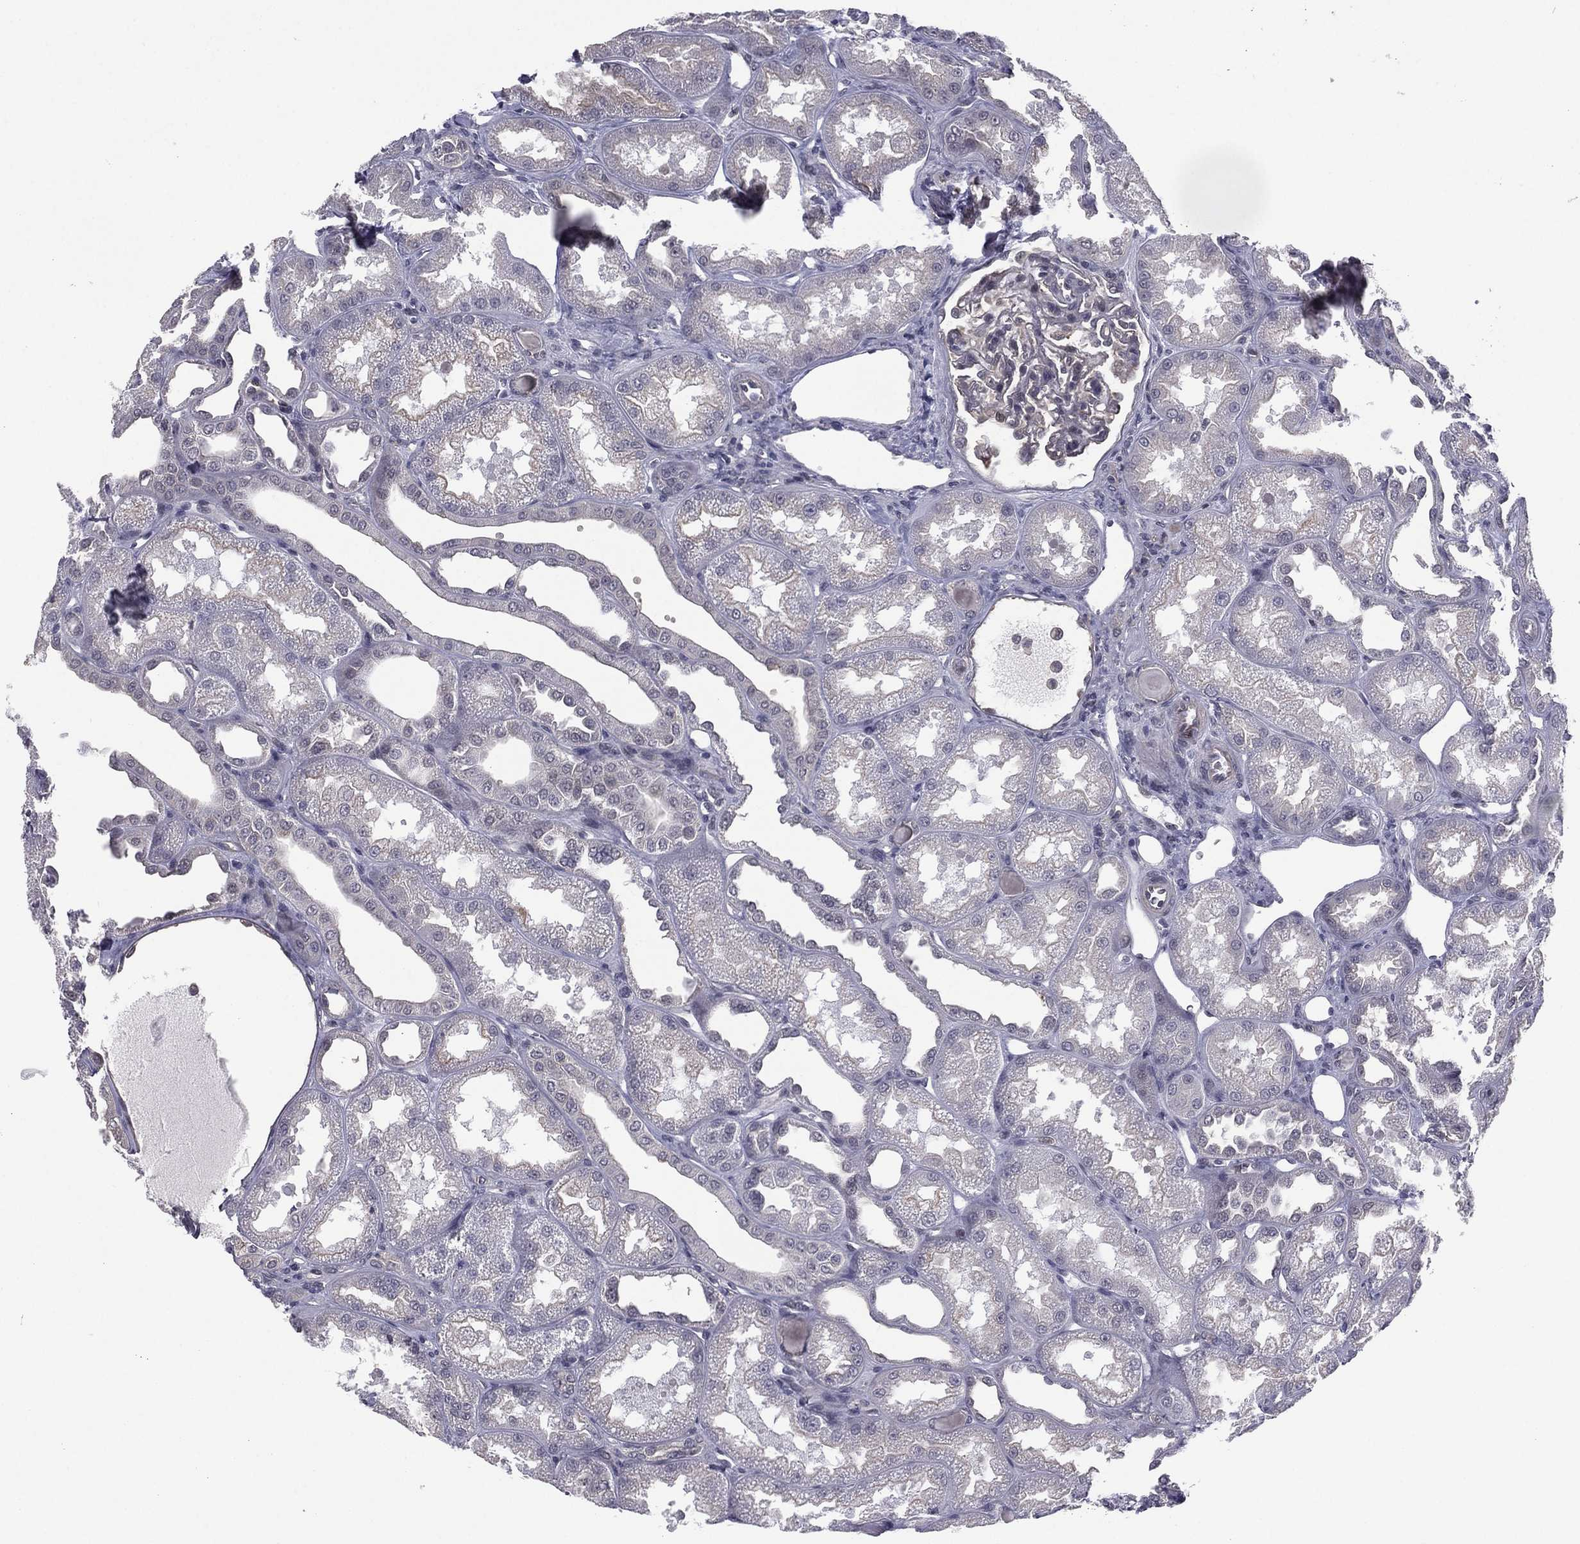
{"staining": {"intensity": "negative", "quantity": "none", "location": "none"}, "tissue": "kidney", "cell_type": "Cells in glomeruli", "image_type": "normal", "snomed": [{"axis": "morphology", "description": "Normal tissue, NOS"}, {"axis": "topography", "description": "Kidney"}], "caption": "The micrograph displays no significant positivity in cells in glomeruli of kidney. (DAB IHC, high magnification).", "gene": "ACTRT2", "patient": {"sex": "male", "age": 61}}